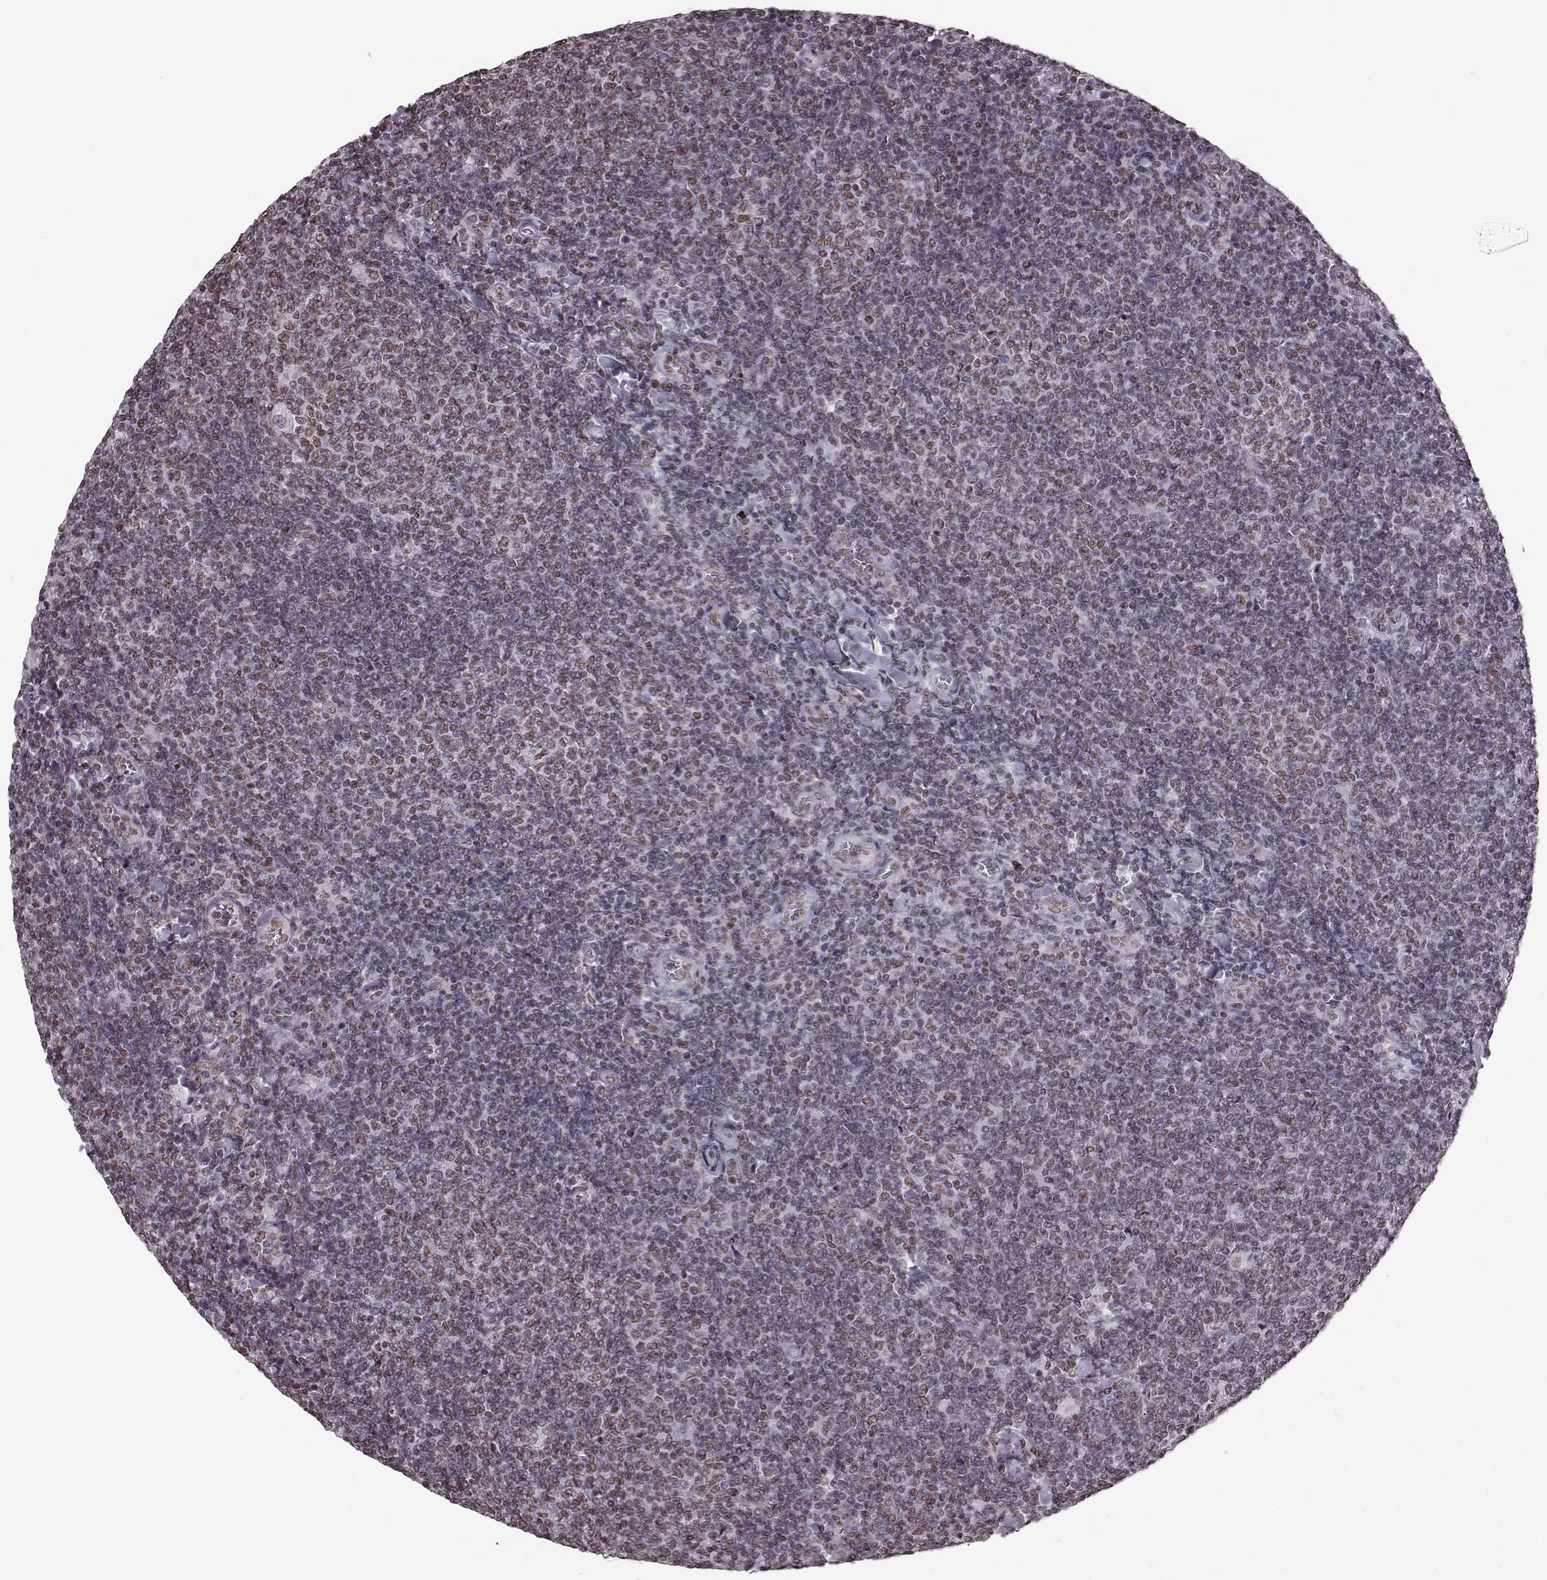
{"staining": {"intensity": "weak", "quantity": ">75%", "location": "nuclear"}, "tissue": "lymphoma", "cell_type": "Tumor cells", "image_type": "cancer", "snomed": [{"axis": "morphology", "description": "Malignant lymphoma, non-Hodgkin's type, Low grade"}, {"axis": "topography", "description": "Lymph node"}], "caption": "Human malignant lymphoma, non-Hodgkin's type (low-grade) stained for a protein (brown) demonstrates weak nuclear positive positivity in approximately >75% of tumor cells.", "gene": "NR2C1", "patient": {"sex": "male", "age": 52}}